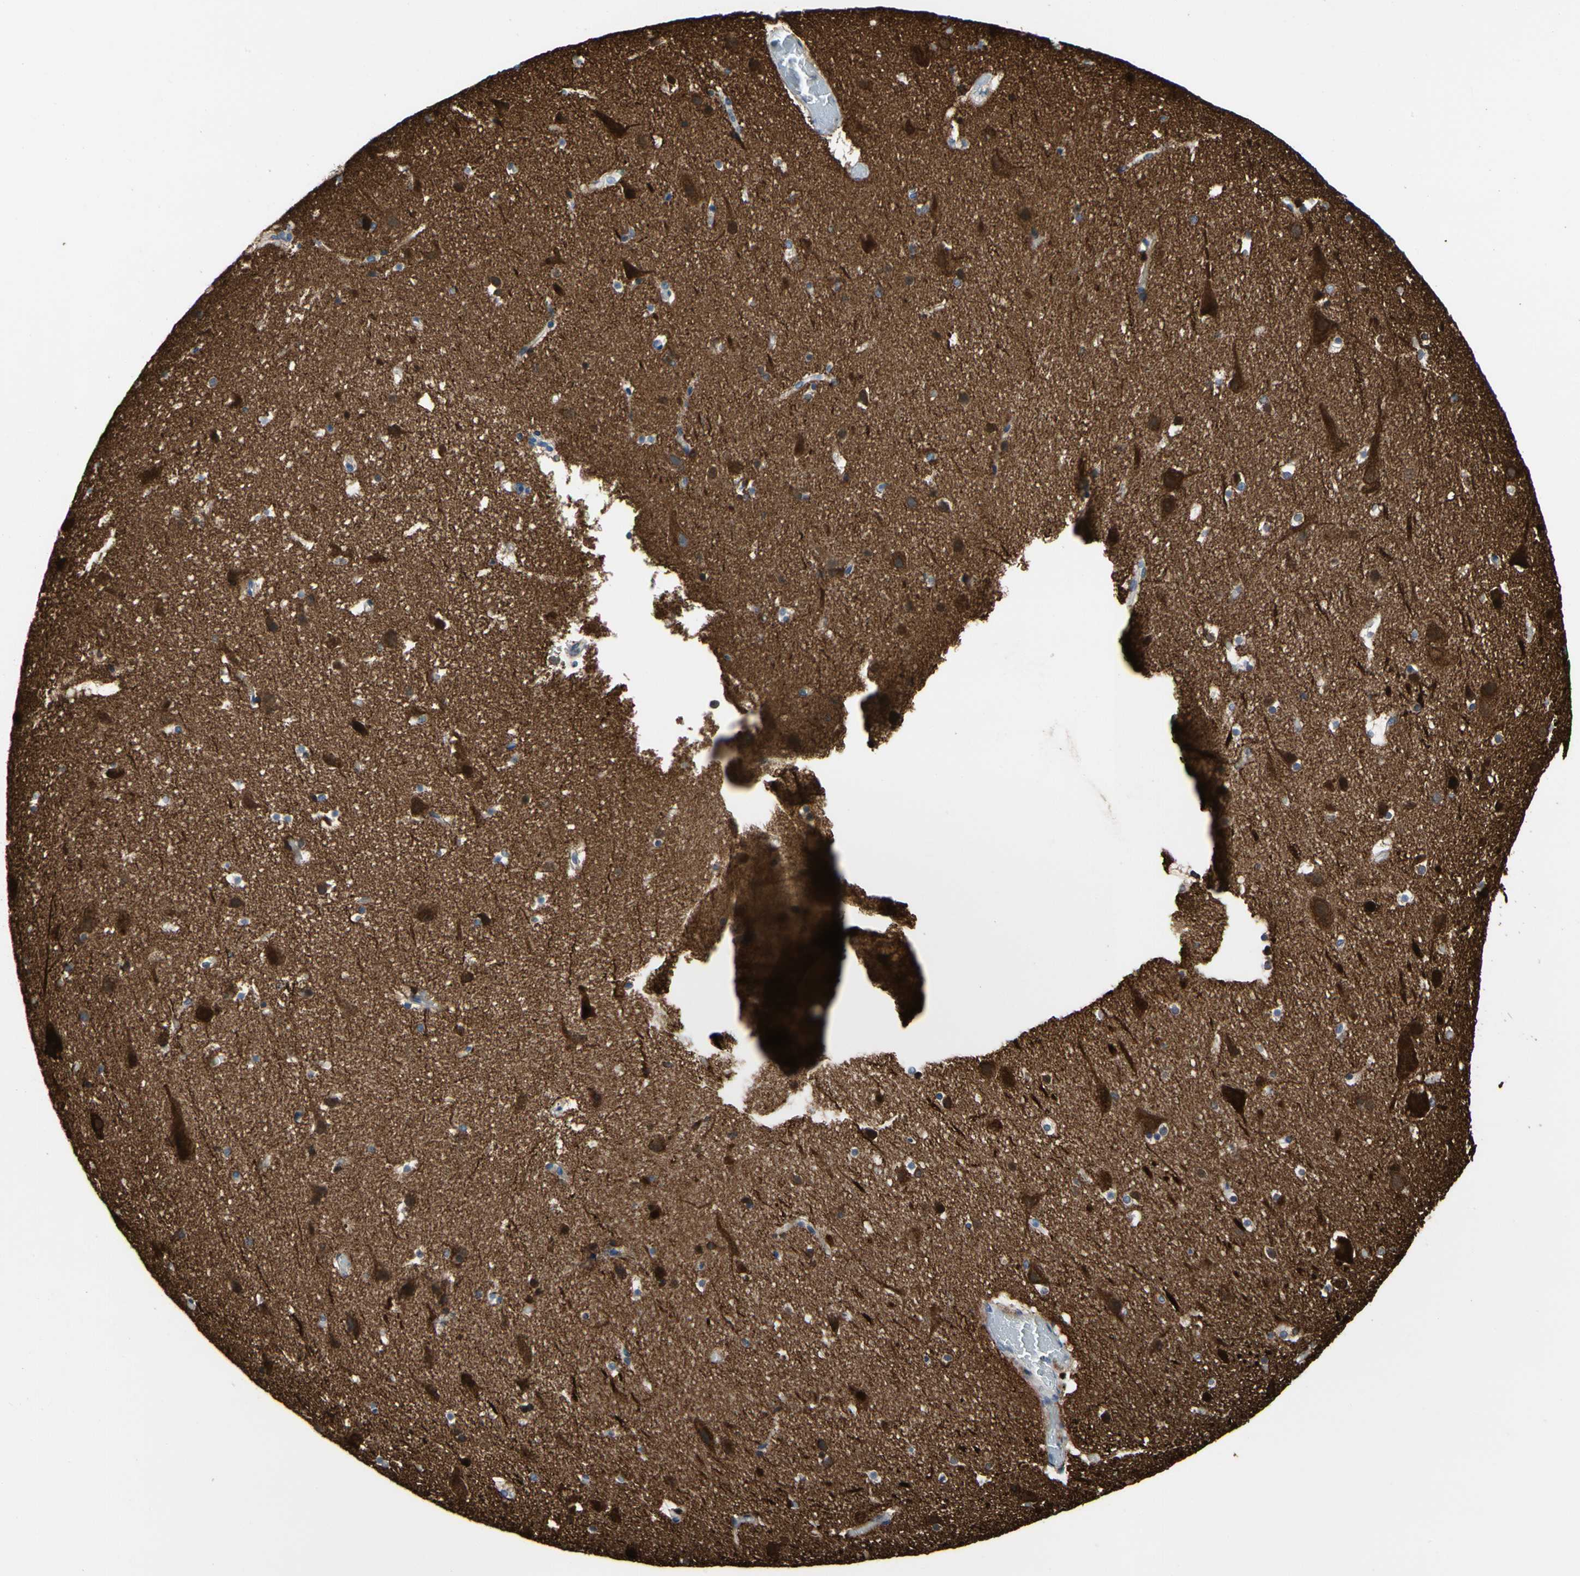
{"staining": {"intensity": "negative", "quantity": "none", "location": "none"}, "tissue": "cerebral cortex", "cell_type": "Endothelial cells", "image_type": "normal", "snomed": [{"axis": "morphology", "description": "Normal tissue, NOS"}, {"axis": "topography", "description": "Cerebral cortex"}], "caption": "Endothelial cells are negative for protein expression in normal human cerebral cortex. (DAB IHC with hematoxylin counter stain).", "gene": "TUBA1A", "patient": {"sex": "male", "age": 45}}